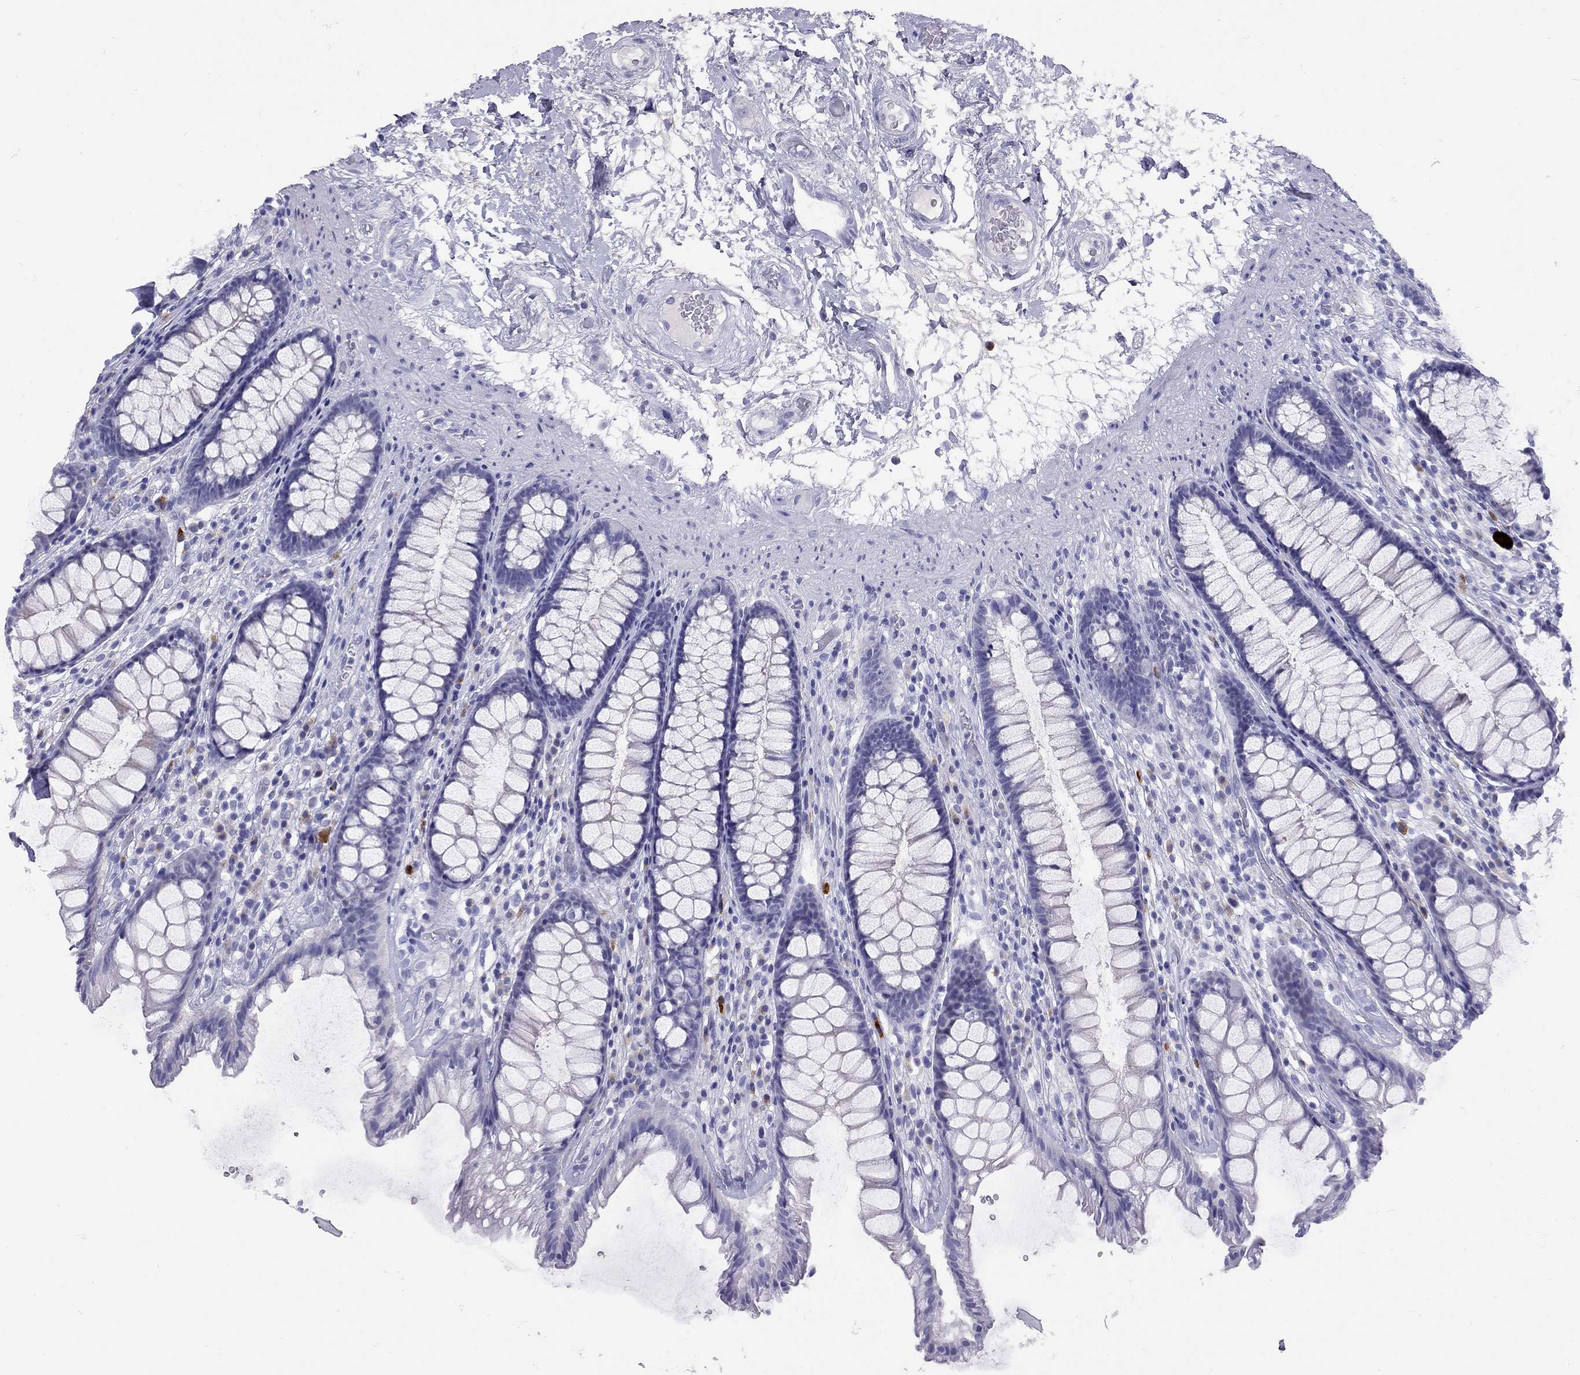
{"staining": {"intensity": "negative", "quantity": "none", "location": "none"}, "tissue": "rectum", "cell_type": "Glandular cells", "image_type": "normal", "snomed": [{"axis": "morphology", "description": "Normal tissue, NOS"}, {"axis": "topography", "description": "Rectum"}], "caption": "Histopathology image shows no protein staining in glandular cells of normal rectum. The staining was performed using DAB (3,3'-diaminobenzidine) to visualize the protein expression in brown, while the nuclei were stained in blue with hematoxylin (Magnification: 20x).", "gene": "GRIA2", "patient": {"sex": "male", "age": 72}}